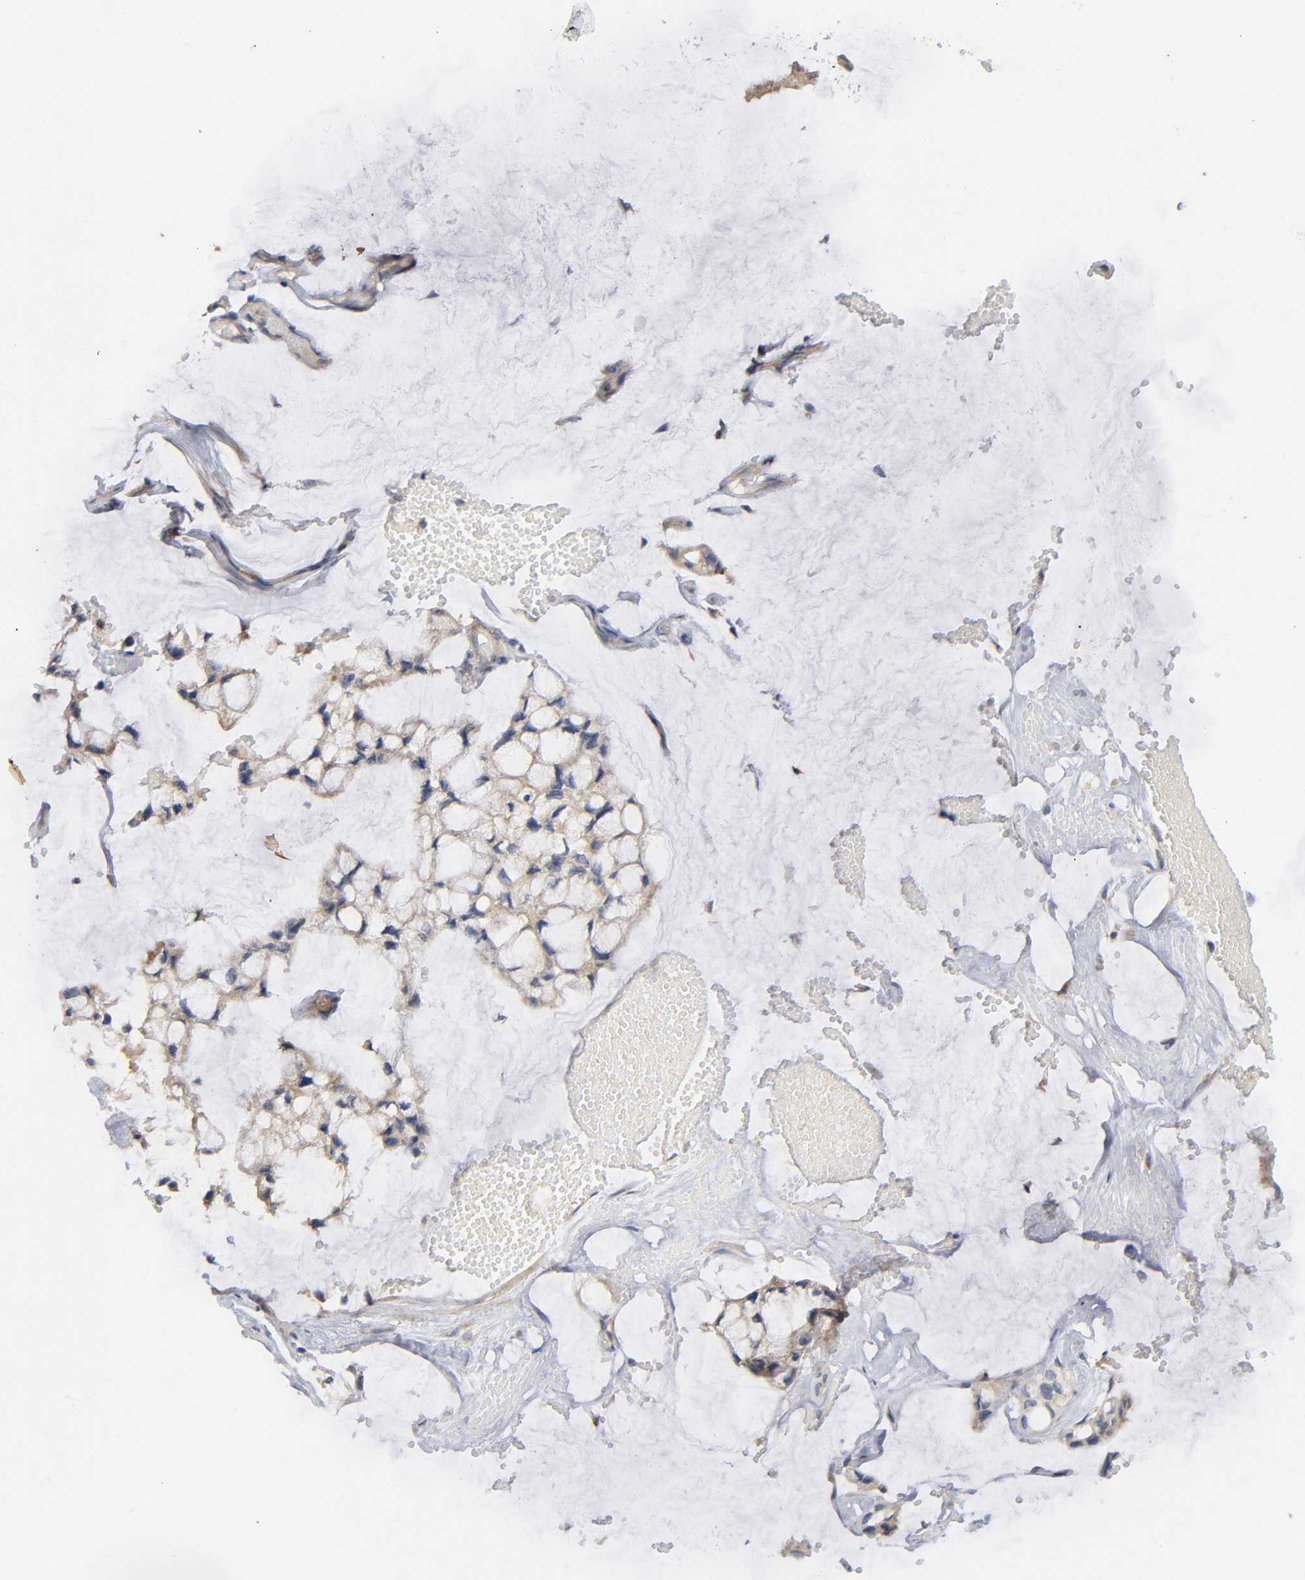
{"staining": {"intensity": "weak", "quantity": ">75%", "location": "cytoplasmic/membranous"}, "tissue": "ovarian cancer", "cell_type": "Tumor cells", "image_type": "cancer", "snomed": [{"axis": "morphology", "description": "Cystadenocarcinoma, mucinous, NOS"}, {"axis": "topography", "description": "Ovary"}], "caption": "Ovarian cancer (mucinous cystadenocarcinoma) stained with DAB (3,3'-diaminobenzidine) immunohistochemistry displays low levels of weak cytoplasmic/membranous positivity in about >75% of tumor cells. (IHC, brightfield microscopy, high magnification).", "gene": "HDAC6", "patient": {"sex": "female", "age": 39}}